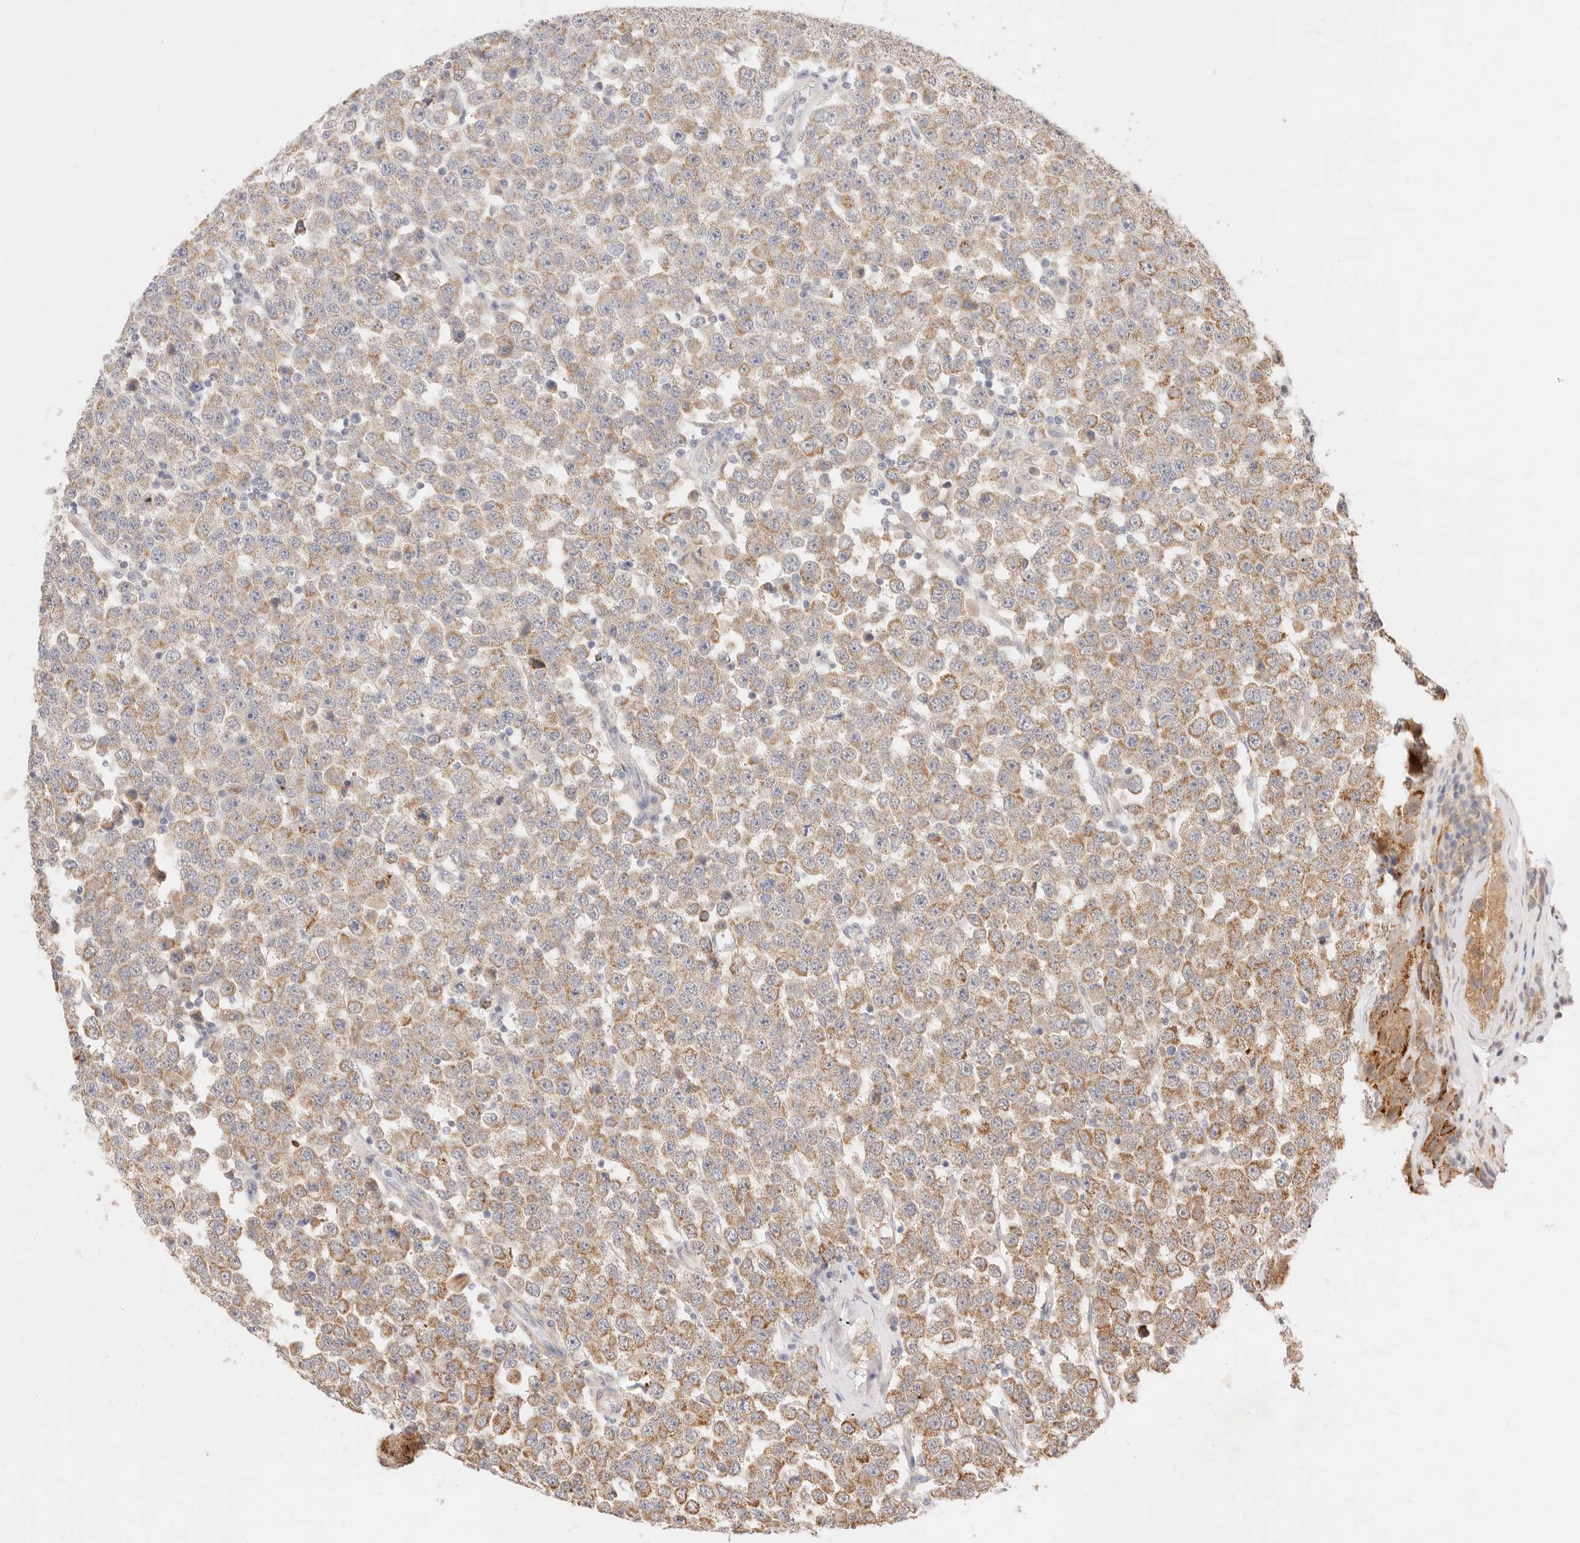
{"staining": {"intensity": "moderate", "quantity": "25%-75%", "location": "cytoplasmic/membranous"}, "tissue": "testis cancer", "cell_type": "Tumor cells", "image_type": "cancer", "snomed": [{"axis": "morphology", "description": "Seminoma, NOS"}, {"axis": "topography", "description": "Testis"}], "caption": "Seminoma (testis) stained with a protein marker reveals moderate staining in tumor cells.", "gene": "RUBCNL", "patient": {"sex": "male", "age": 28}}